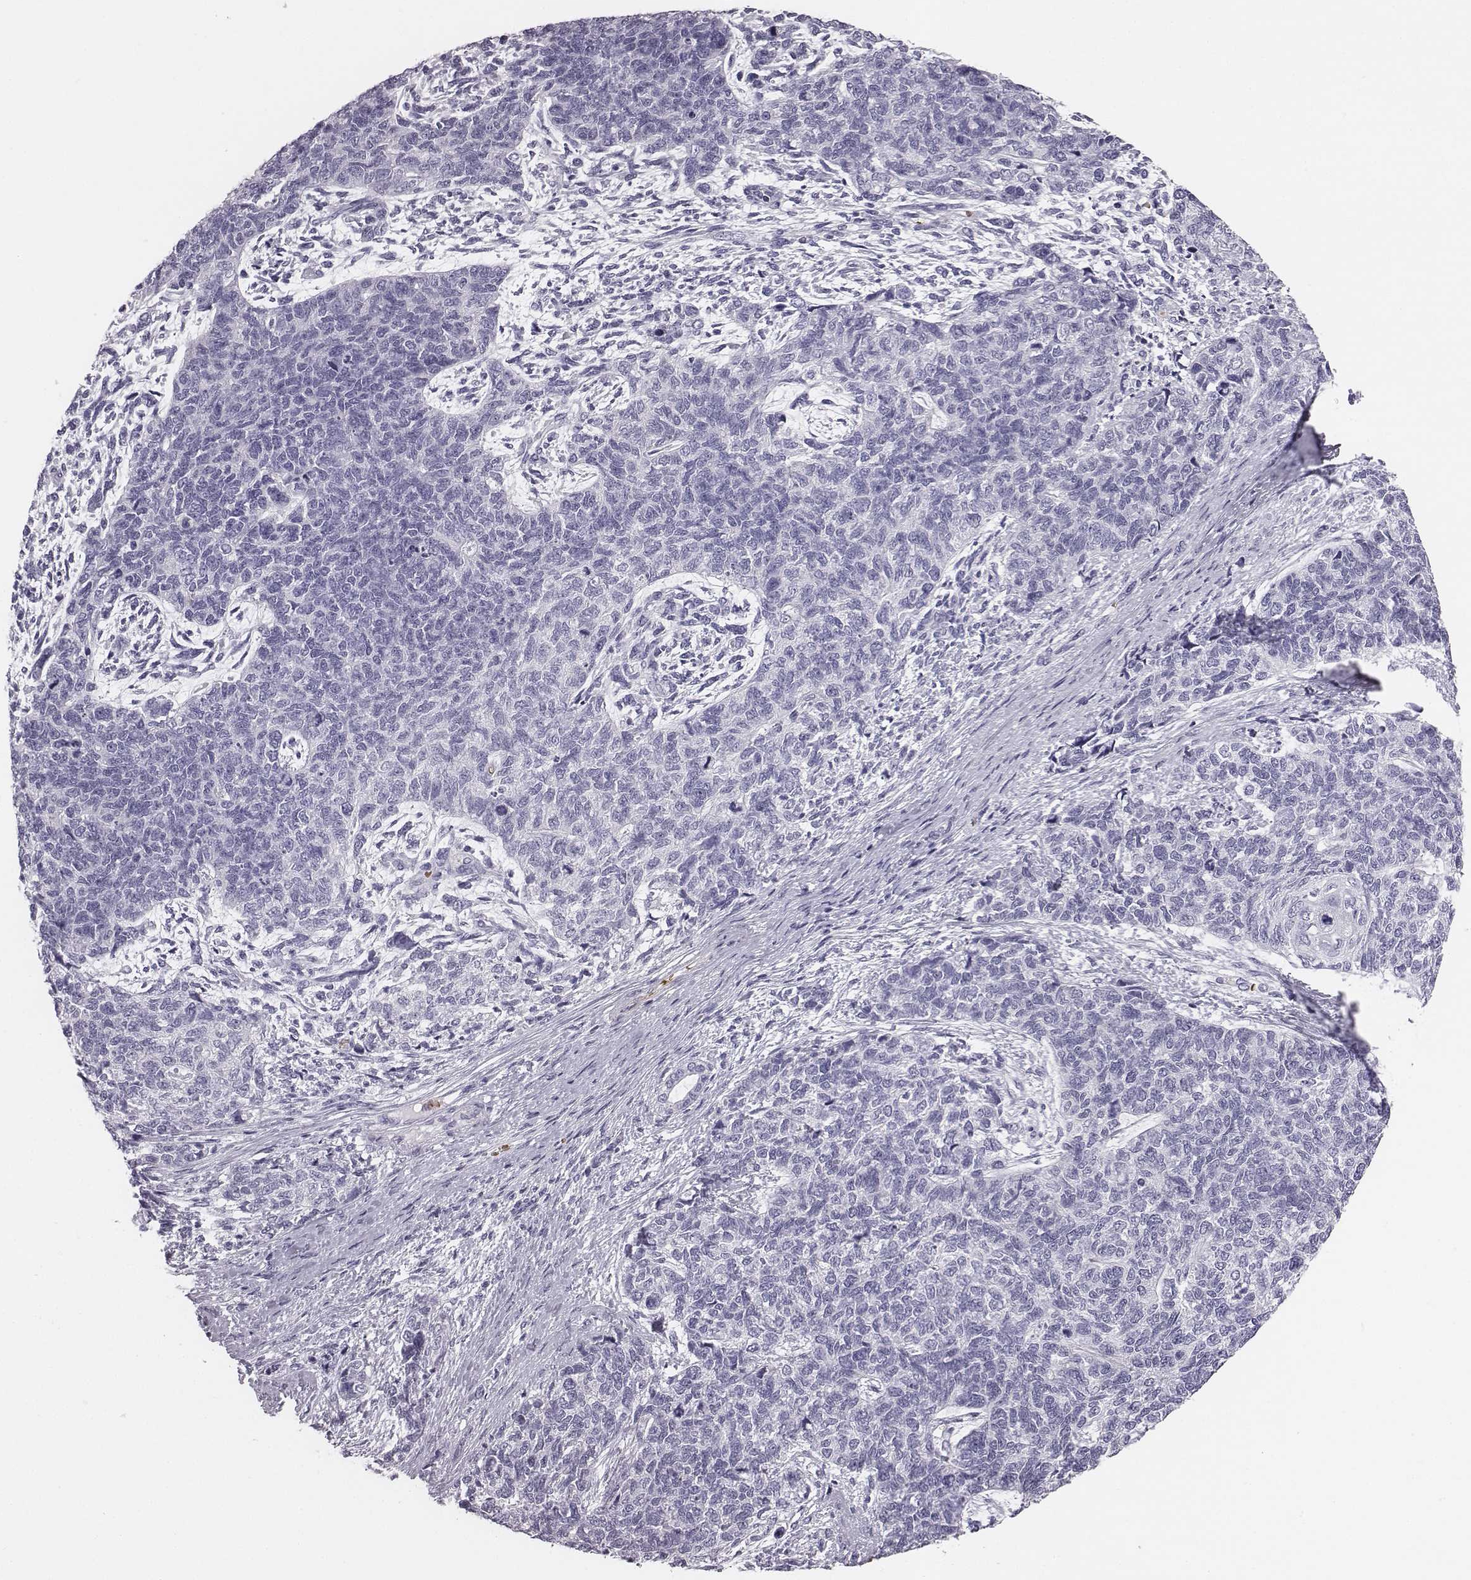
{"staining": {"intensity": "negative", "quantity": "none", "location": "none"}, "tissue": "cervical cancer", "cell_type": "Tumor cells", "image_type": "cancer", "snomed": [{"axis": "morphology", "description": "Squamous cell carcinoma, NOS"}, {"axis": "topography", "description": "Cervix"}], "caption": "This is a photomicrograph of immunohistochemistry (IHC) staining of squamous cell carcinoma (cervical), which shows no expression in tumor cells.", "gene": "HBZ", "patient": {"sex": "female", "age": 63}}